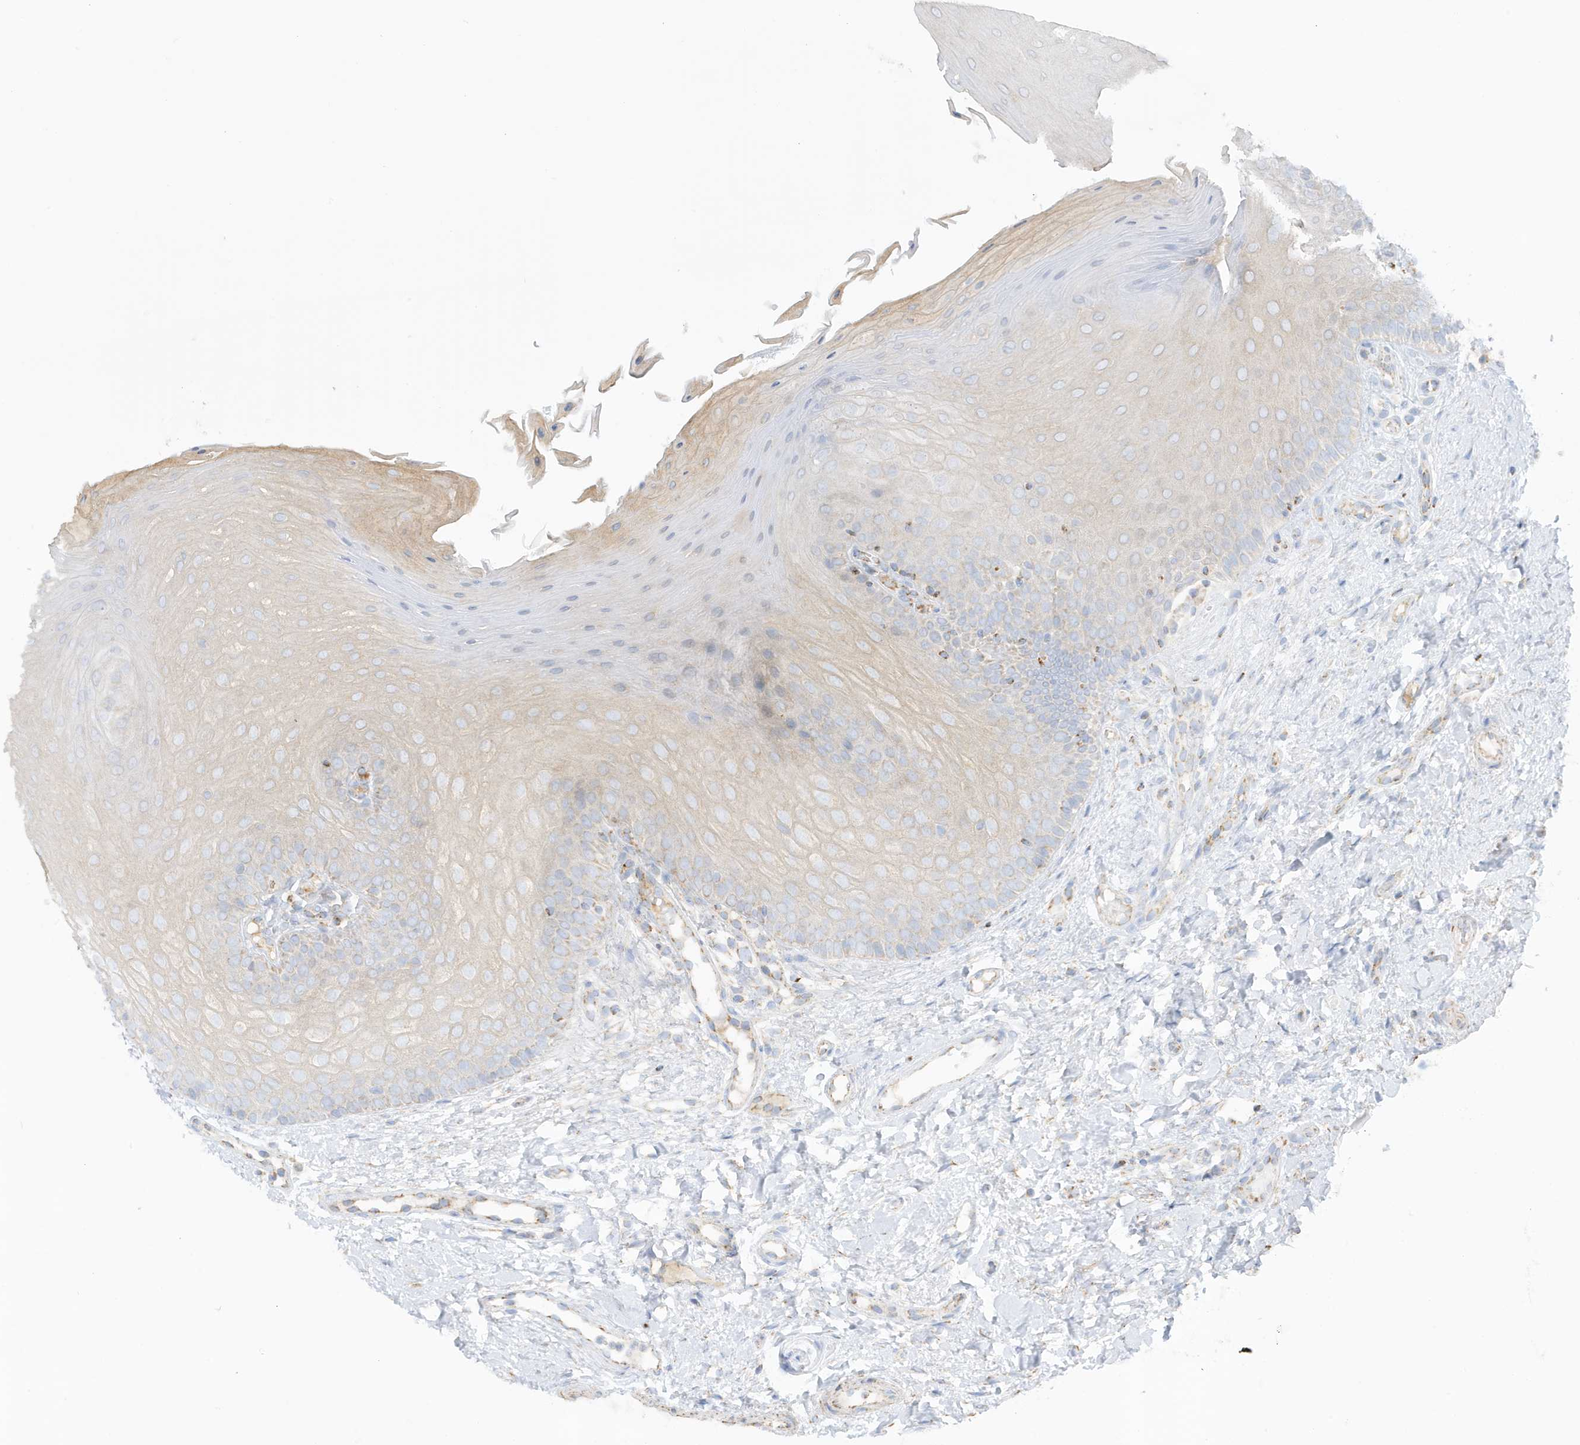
{"staining": {"intensity": "weak", "quantity": "25%-75%", "location": "cytoplasmic/membranous"}, "tissue": "oral mucosa", "cell_type": "Squamous epithelial cells", "image_type": "normal", "snomed": [{"axis": "morphology", "description": "Normal tissue, NOS"}, {"axis": "topography", "description": "Oral tissue"}], "caption": "Immunohistochemistry histopathology image of normal oral mucosa: human oral mucosa stained using immunohistochemistry exhibits low levels of weak protein expression localized specifically in the cytoplasmic/membranous of squamous epithelial cells, appearing as a cytoplasmic/membranous brown color.", "gene": "IFT57", "patient": {"sex": "female", "age": 68}}